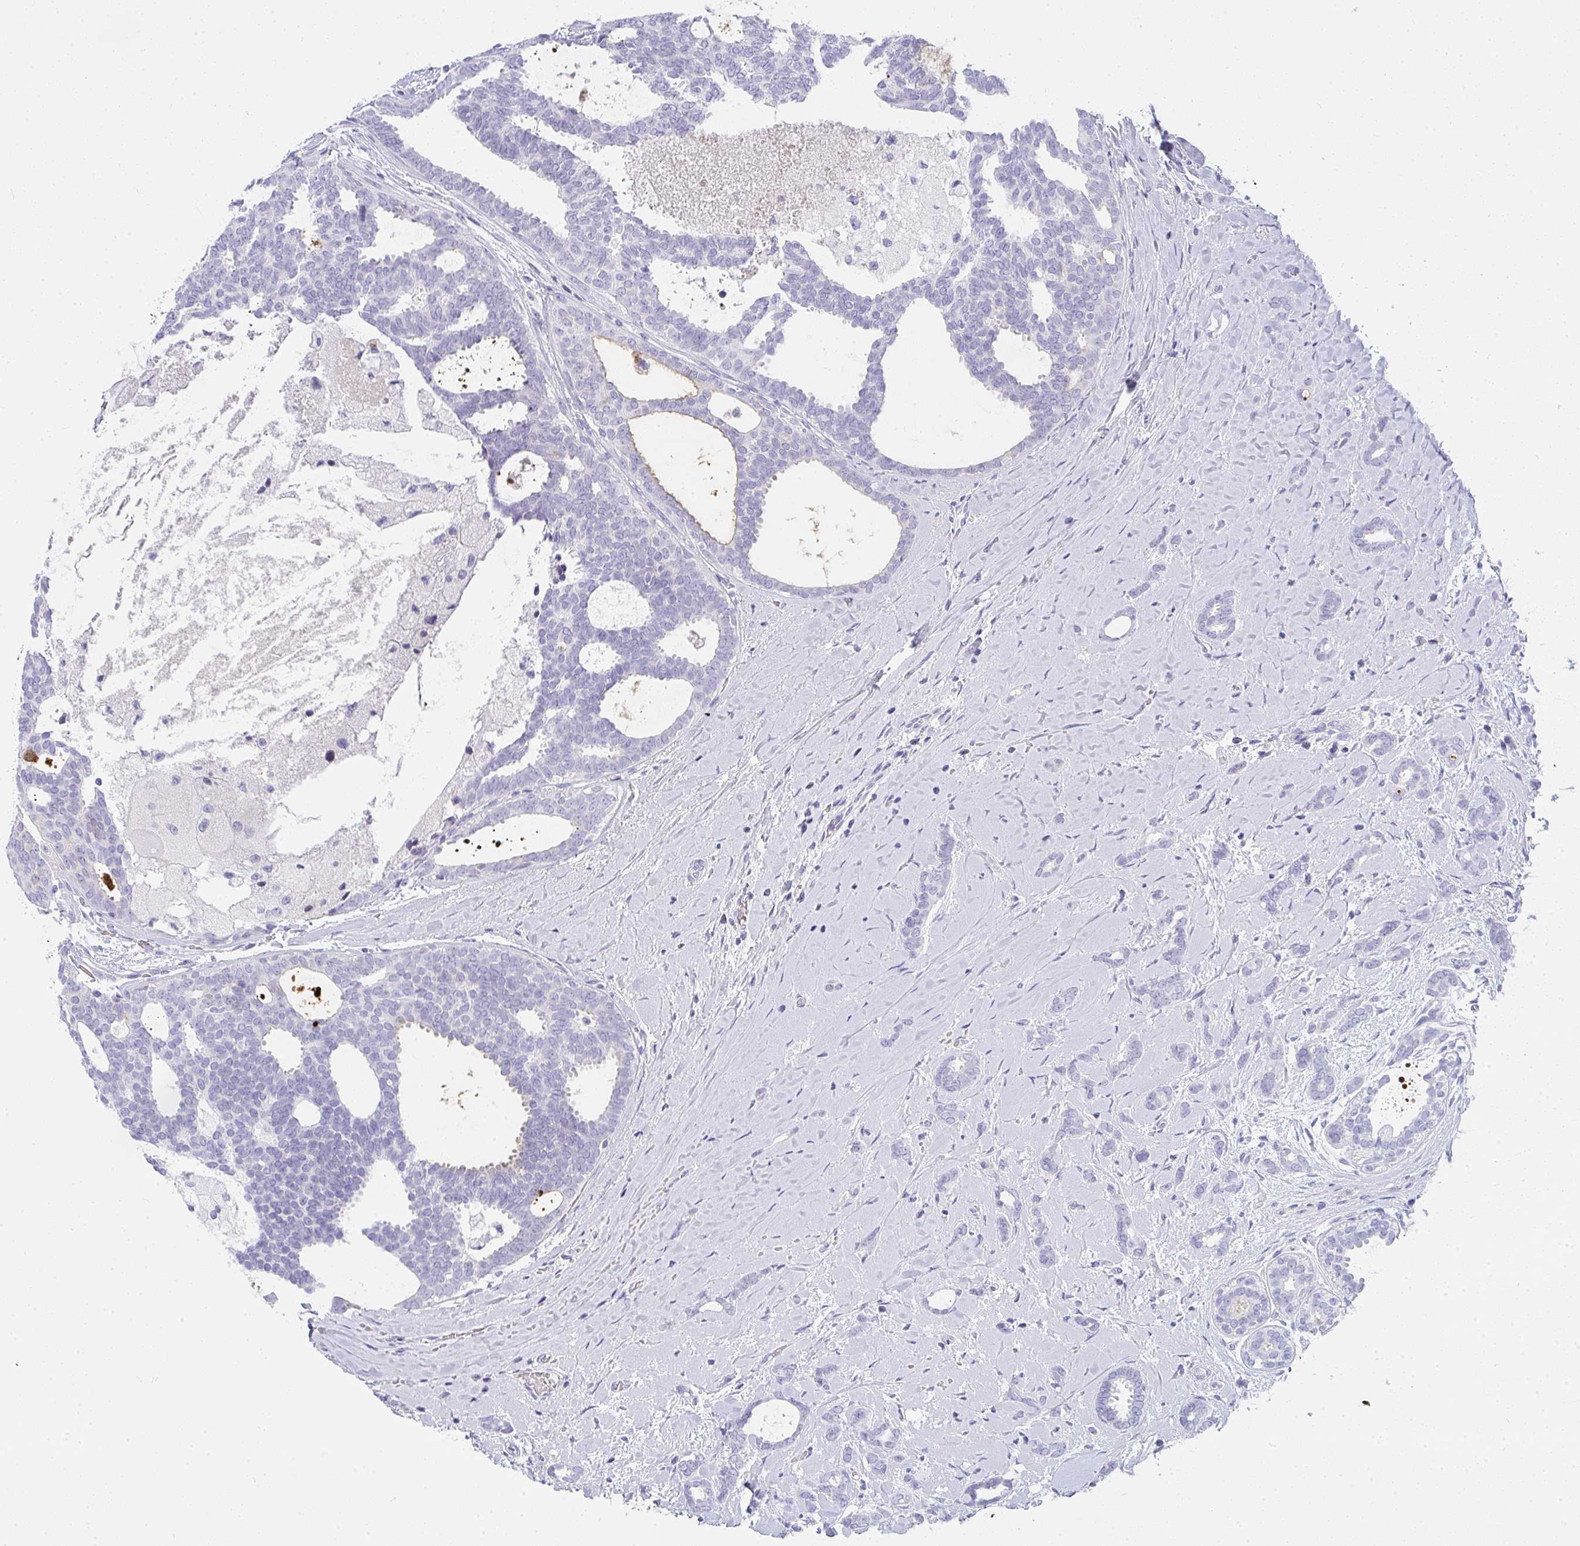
{"staining": {"intensity": "negative", "quantity": "none", "location": "none"}, "tissue": "breast cancer", "cell_type": "Tumor cells", "image_type": "cancer", "snomed": [{"axis": "morphology", "description": "Intraductal carcinoma, in situ"}, {"axis": "morphology", "description": "Duct carcinoma"}, {"axis": "morphology", "description": "Lobular carcinoma, in situ"}, {"axis": "topography", "description": "Breast"}], "caption": "Immunohistochemistry image of neoplastic tissue: human breast intraductal carcinoma stained with DAB shows no significant protein staining in tumor cells.", "gene": "ZNF182", "patient": {"sex": "female", "age": 44}}